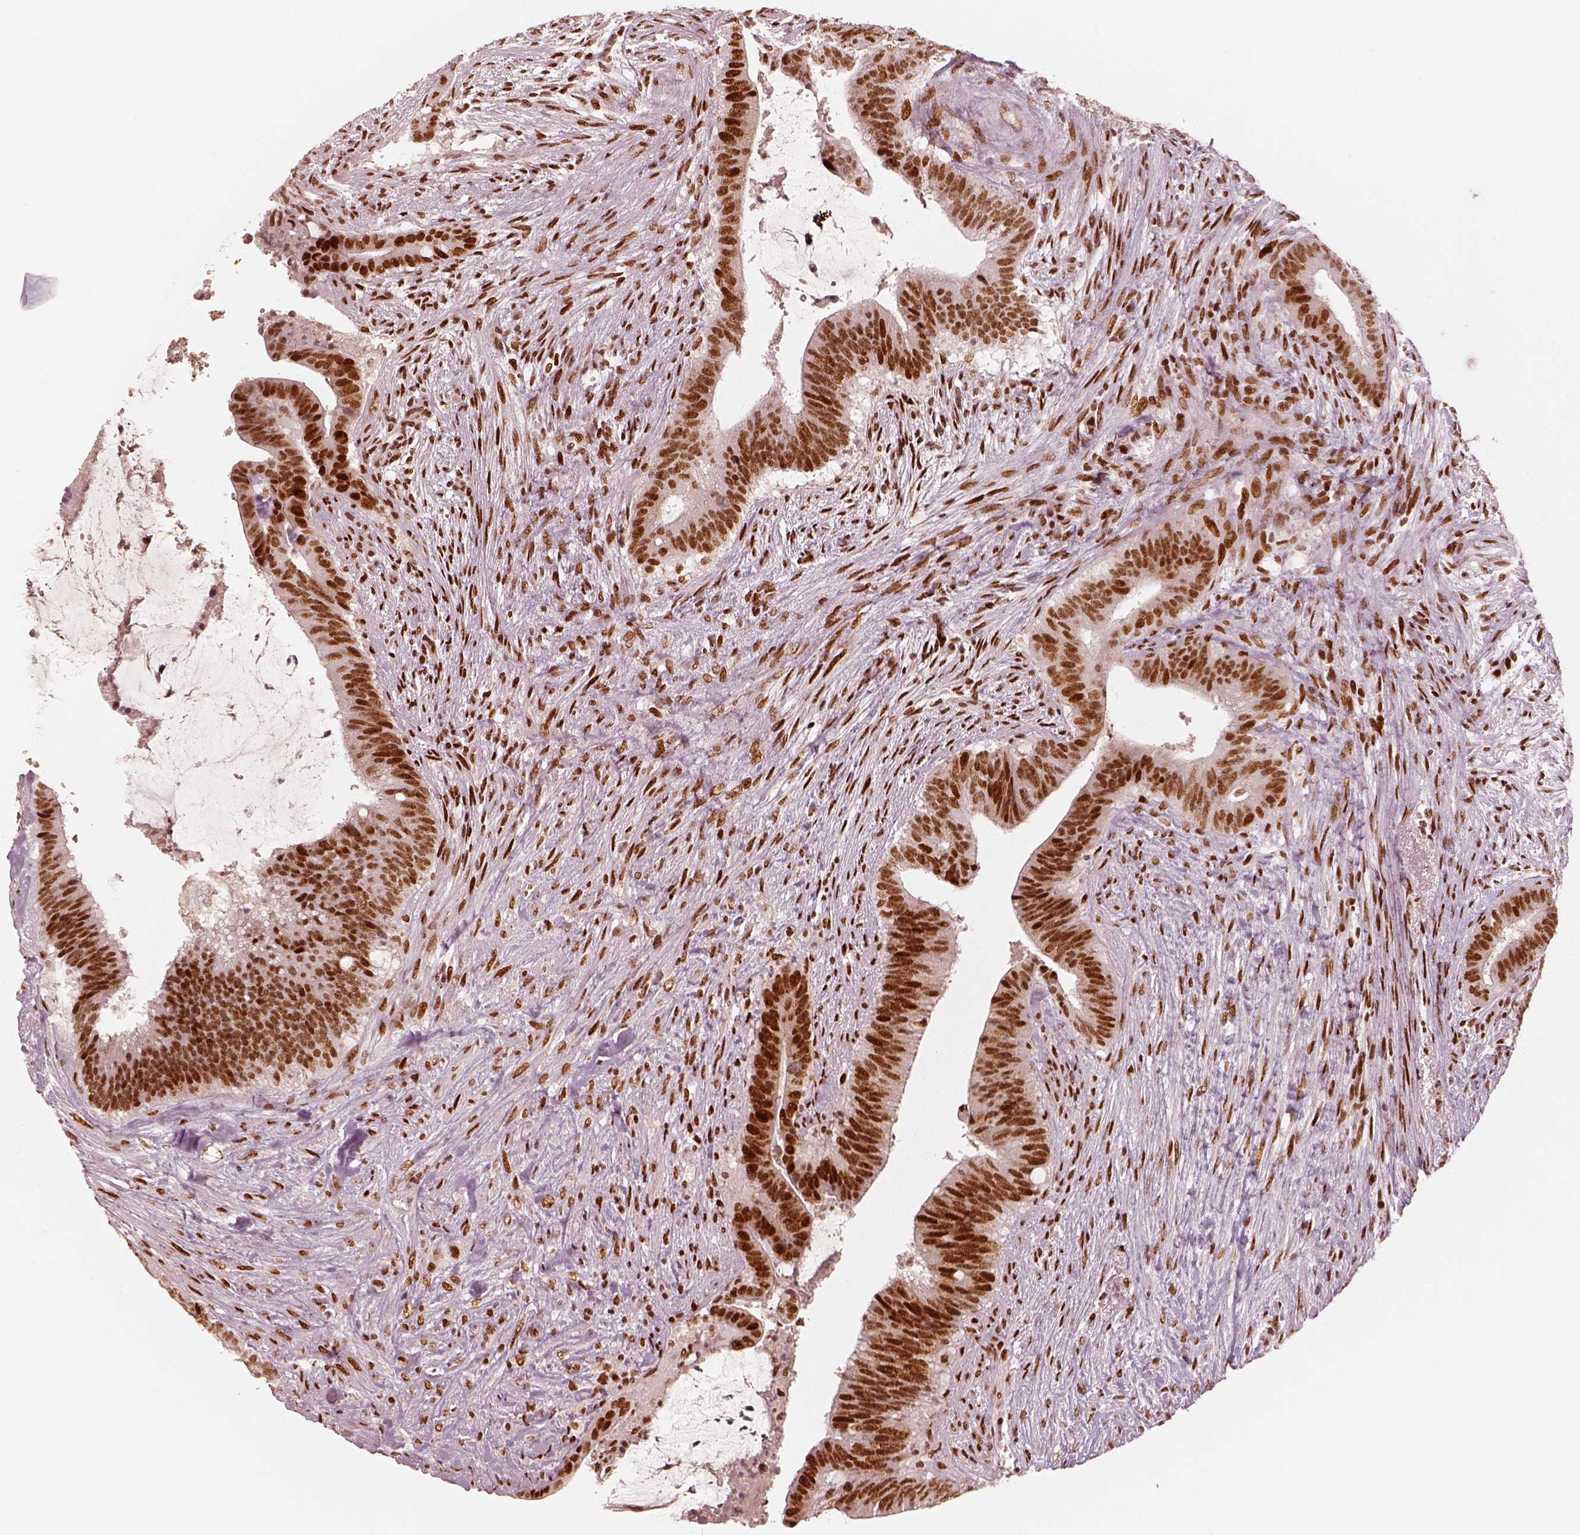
{"staining": {"intensity": "strong", "quantity": ">75%", "location": "nuclear"}, "tissue": "colorectal cancer", "cell_type": "Tumor cells", "image_type": "cancer", "snomed": [{"axis": "morphology", "description": "Adenocarcinoma, NOS"}, {"axis": "topography", "description": "Colon"}], "caption": "Human colorectal cancer stained for a protein (brown) displays strong nuclear positive staining in approximately >75% of tumor cells.", "gene": "HNRNPC", "patient": {"sex": "female", "age": 43}}